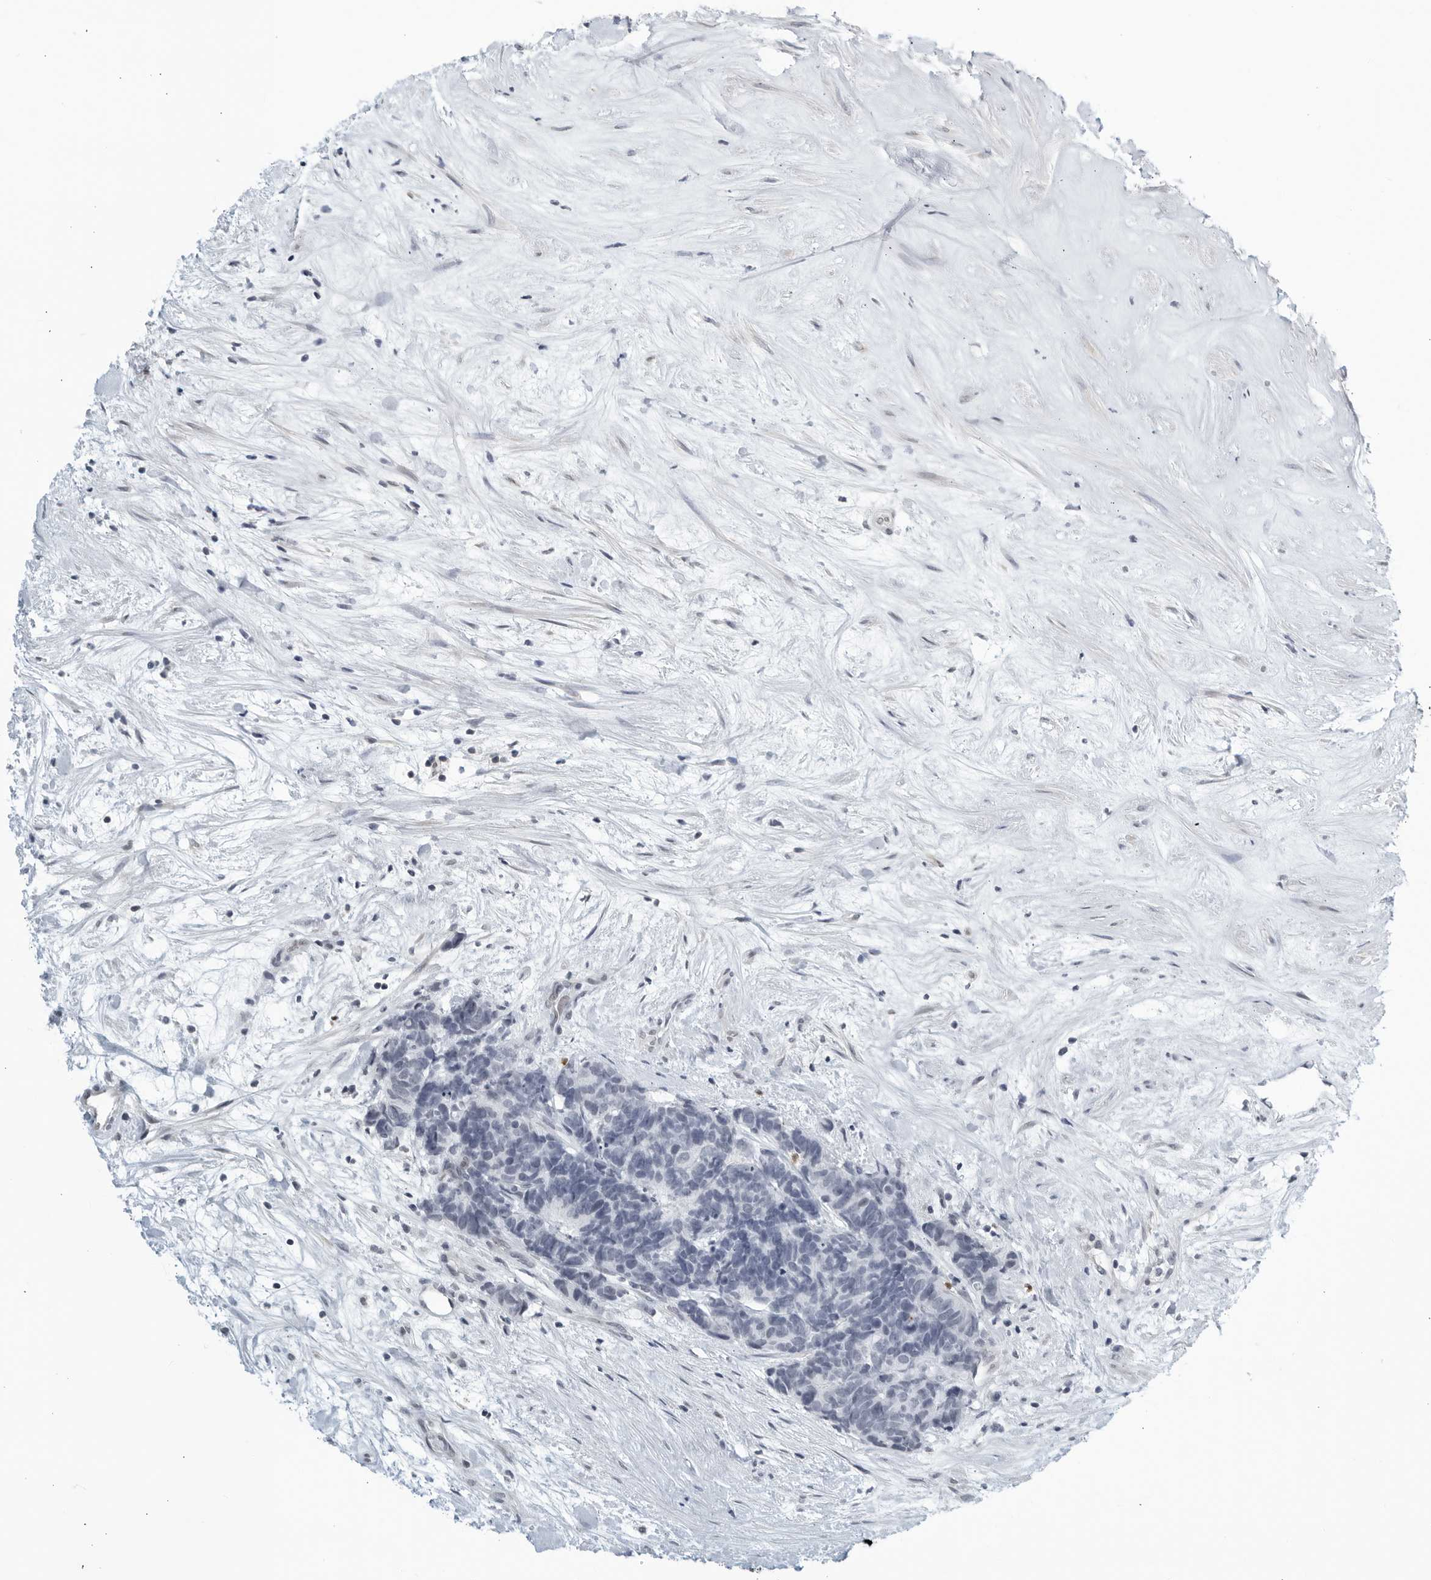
{"staining": {"intensity": "negative", "quantity": "none", "location": "none"}, "tissue": "carcinoid", "cell_type": "Tumor cells", "image_type": "cancer", "snomed": [{"axis": "morphology", "description": "Carcinoma, NOS"}, {"axis": "morphology", "description": "Carcinoid, malignant, NOS"}, {"axis": "topography", "description": "Urinary bladder"}], "caption": "Protein analysis of carcinoid shows no significant staining in tumor cells. (DAB immunohistochemistry (IHC) with hematoxylin counter stain).", "gene": "KLK7", "patient": {"sex": "male", "age": 57}}